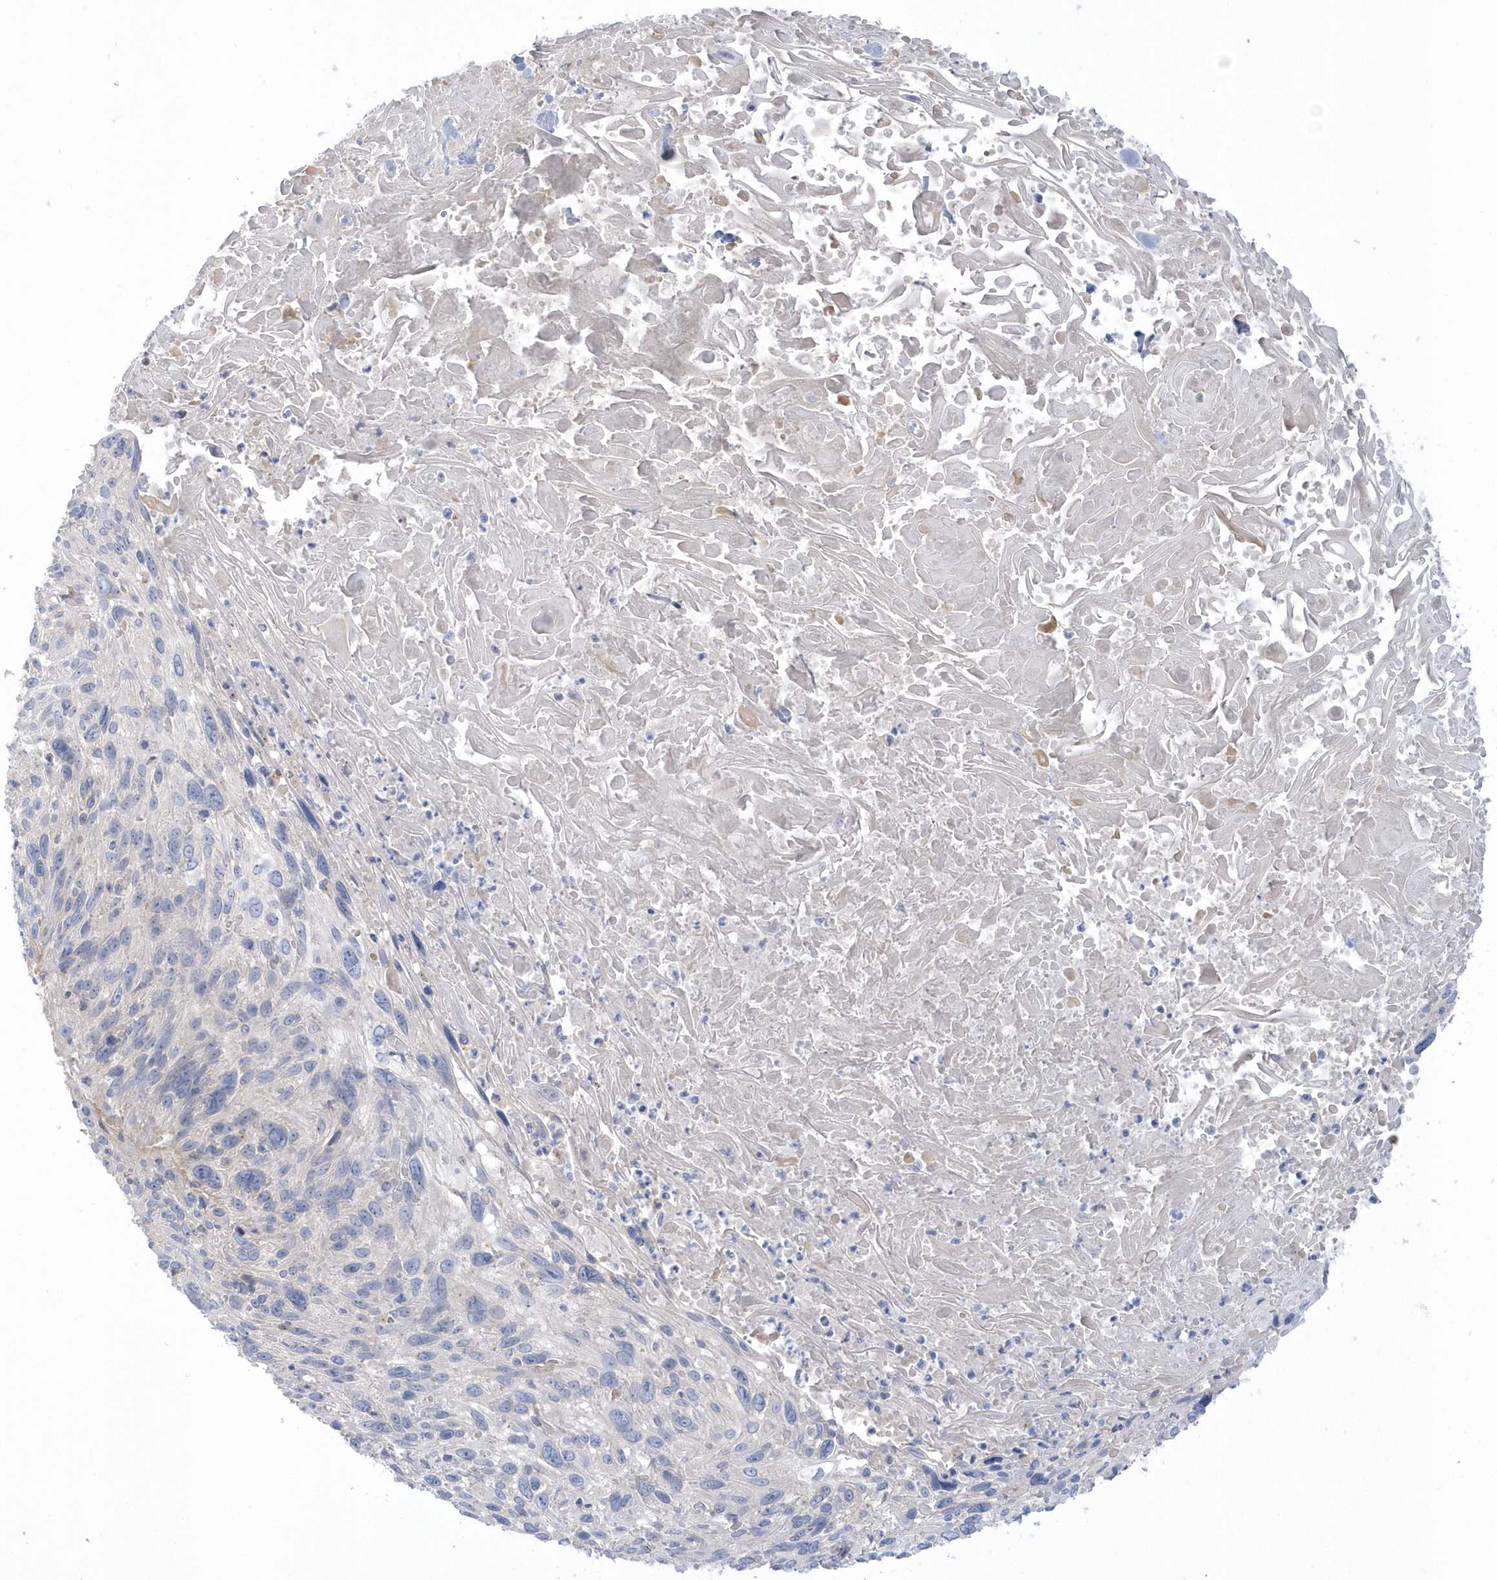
{"staining": {"intensity": "negative", "quantity": "none", "location": "none"}, "tissue": "cervical cancer", "cell_type": "Tumor cells", "image_type": "cancer", "snomed": [{"axis": "morphology", "description": "Squamous cell carcinoma, NOS"}, {"axis": "topography", "description": "Cervix"}], "caption": "IHC micrograph of neoplastic tissue: human cervical cancer (squamous cell carcinoma) stained with DAB (3,3'-diaminobenzidine) demonstrates no significant protein expression in tumor cells. The staining was performed using DAB to visualize the protein expression in brown, while the nuclei were stained in blue with hematoxylin (Magnification: 20x).", "gene": "SEMA3D", "patient": {"sex": "female", "age": 51}}